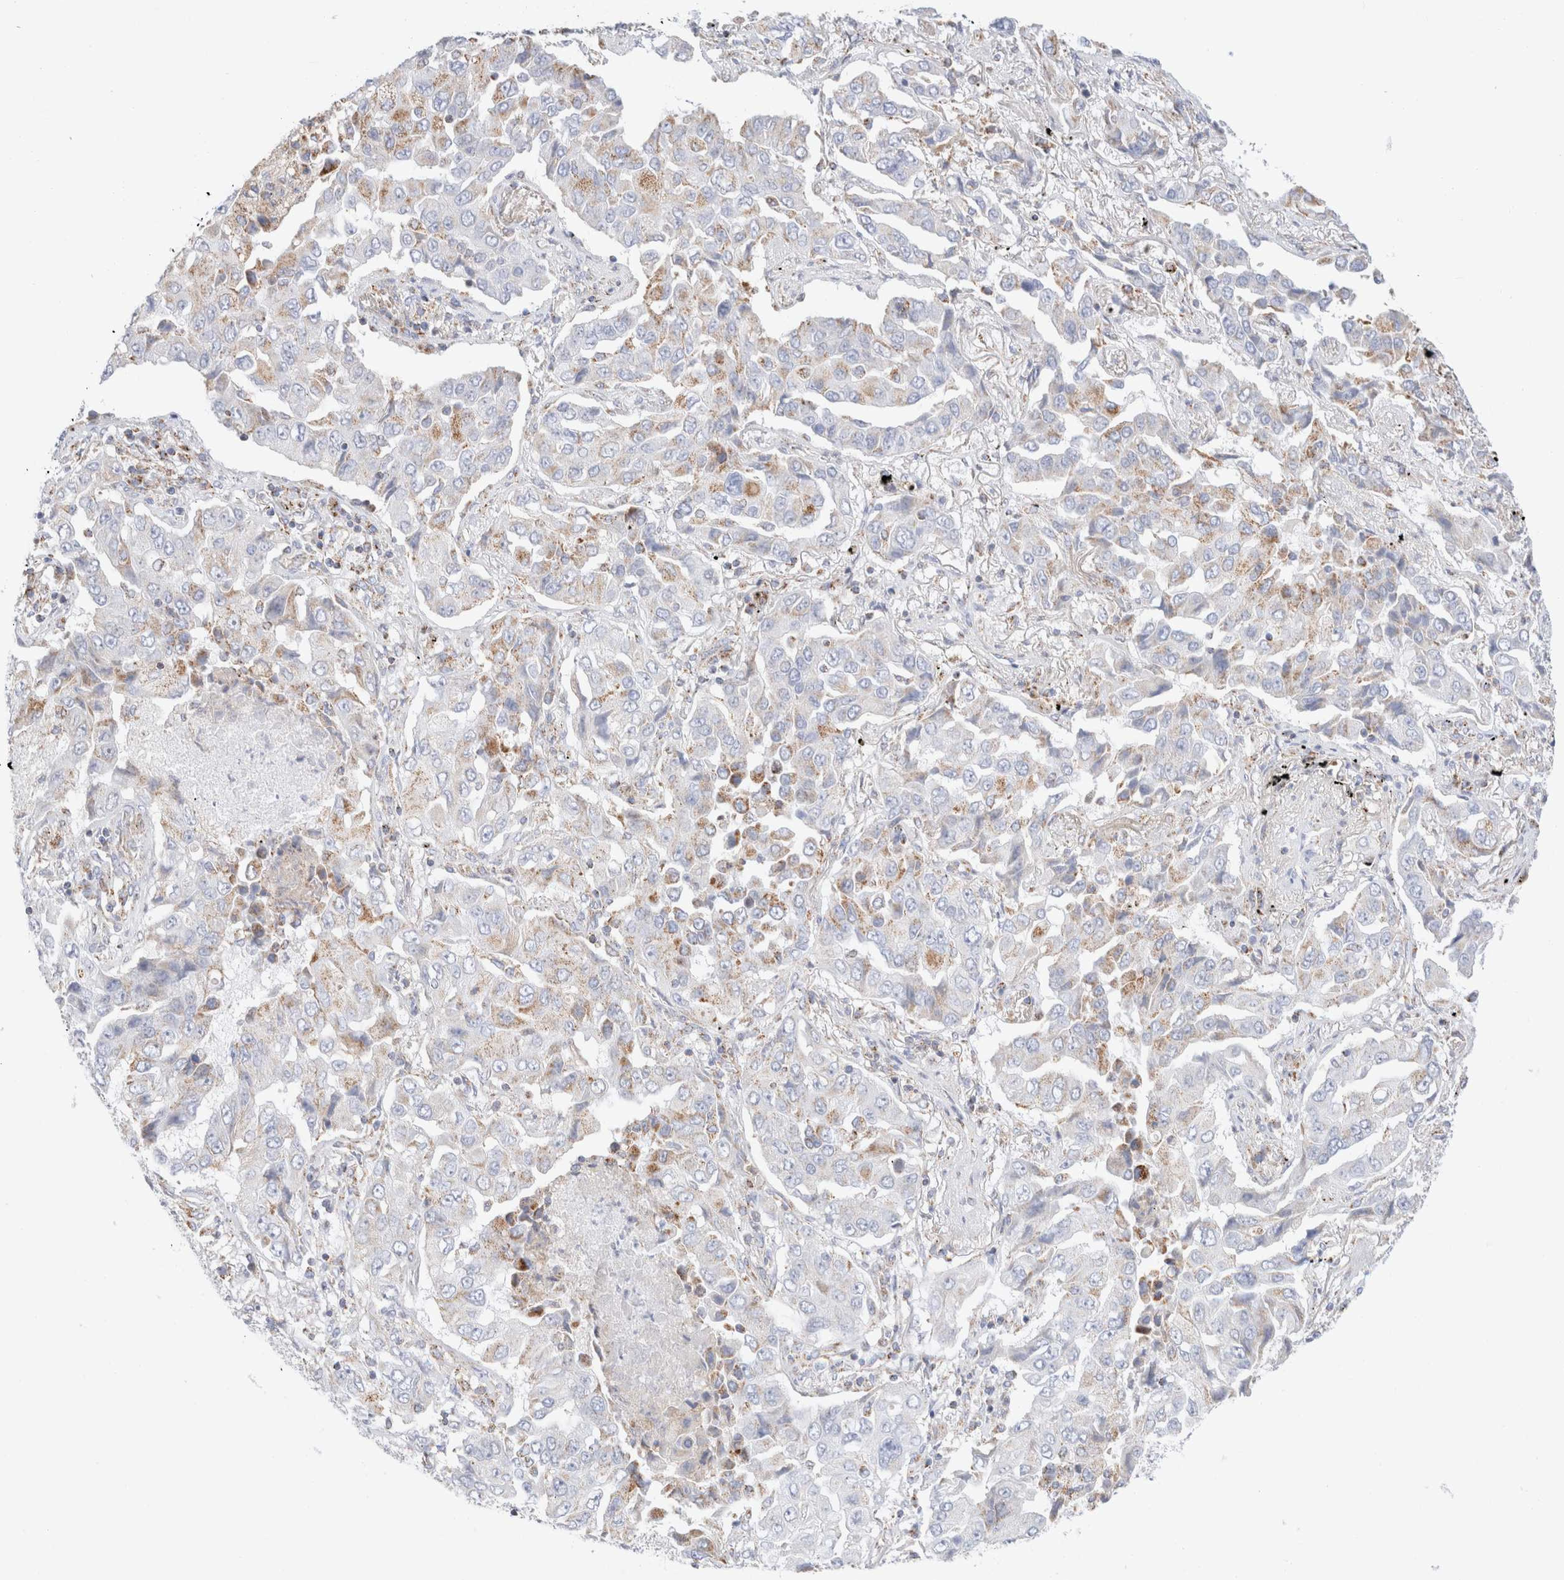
{"staining": {"intensity": "weak", "quantity": "<25%", "location": "cytoplasmic/membranous"}, "tissue": "lung cancer", "cell_type": "Tumor cells", "image_type": "cancer", "snomed": [{"axis": "morphology", "description": "Adenocarcinoma, NOS"}, {"axis": "topography", "description": "Lung"}], "caption": "High magnification brightfield microscopy of adenocarcinoma (lung) stained with DAB (3,3'-diaminobenzidine) (brown) and counterstained with hematoxylin (blue): tumor cells show no significant positivity. The staining was performed using DAB (3,3'-diaminobenzidine) to visualize the protein expression in brown, while the nuclei were stained in blue with hematoxylin (Magnification: 20x).", "gene": "ATP6V1C1", "patient": {"sex": "female", "age": 65}}